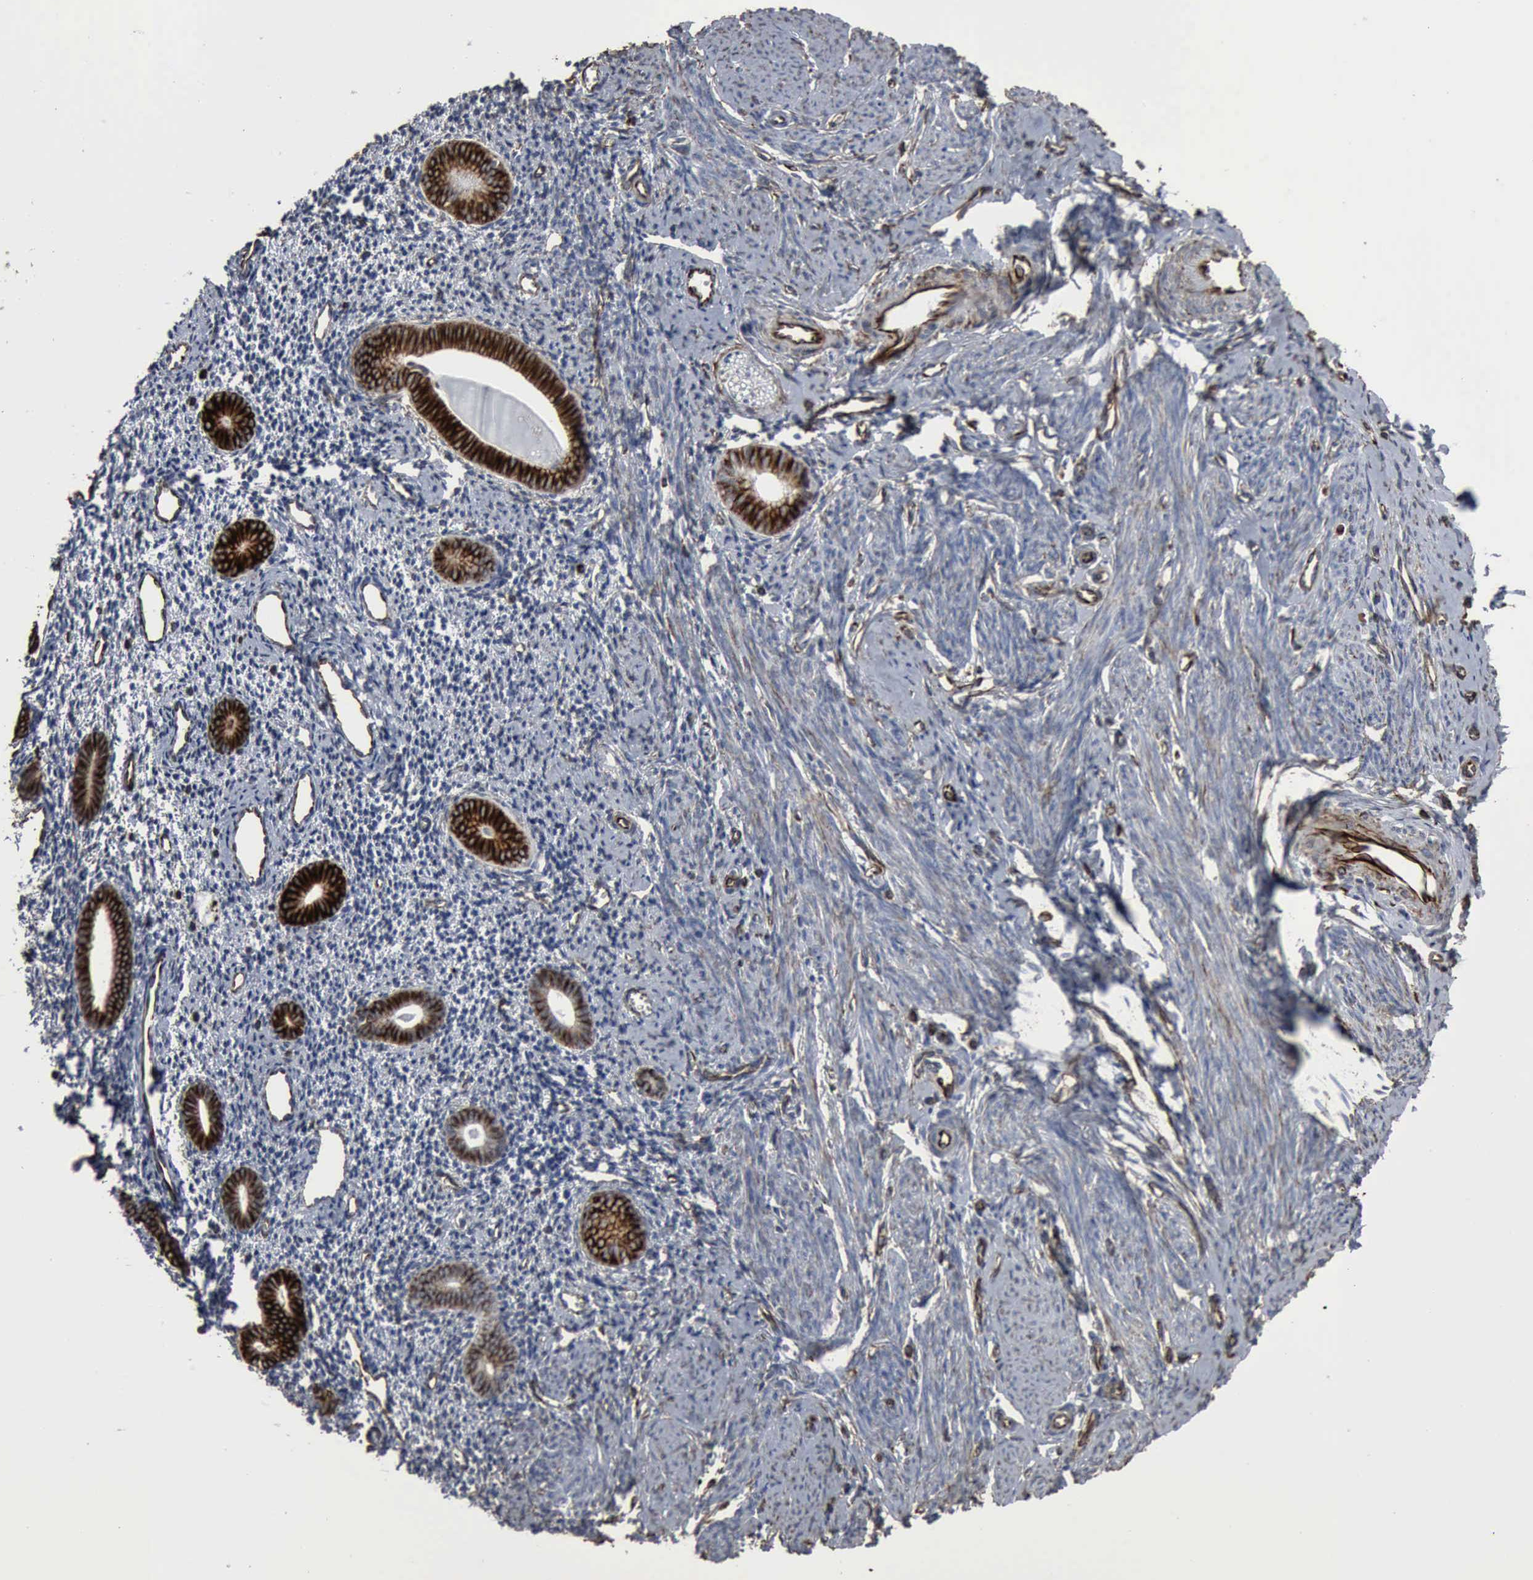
{"staining": {"intensity": "negative", "quantity": "none", "location": "none"}, "tissue": "endometrium", "cell_type": "Cells in endometrial stroma", "image_type": "normal", "snomed": [{"axis": "morphology", "description": "Normal tissue, NOS"}, {"axis": "morphology", "description": "Neoplasm, benign, NOS"}, {"axis": "topography", "description": "Uterus"}], "caption": "High magnification brightfield microscopy of unremarkable endometrium stained with DAB (brown) and counterstained with hematoxylin (blue): cells in endometrial stroma show no significant positivity.", "gene": "CCNE1", "patient": {"sex": "female", "age": 55}}